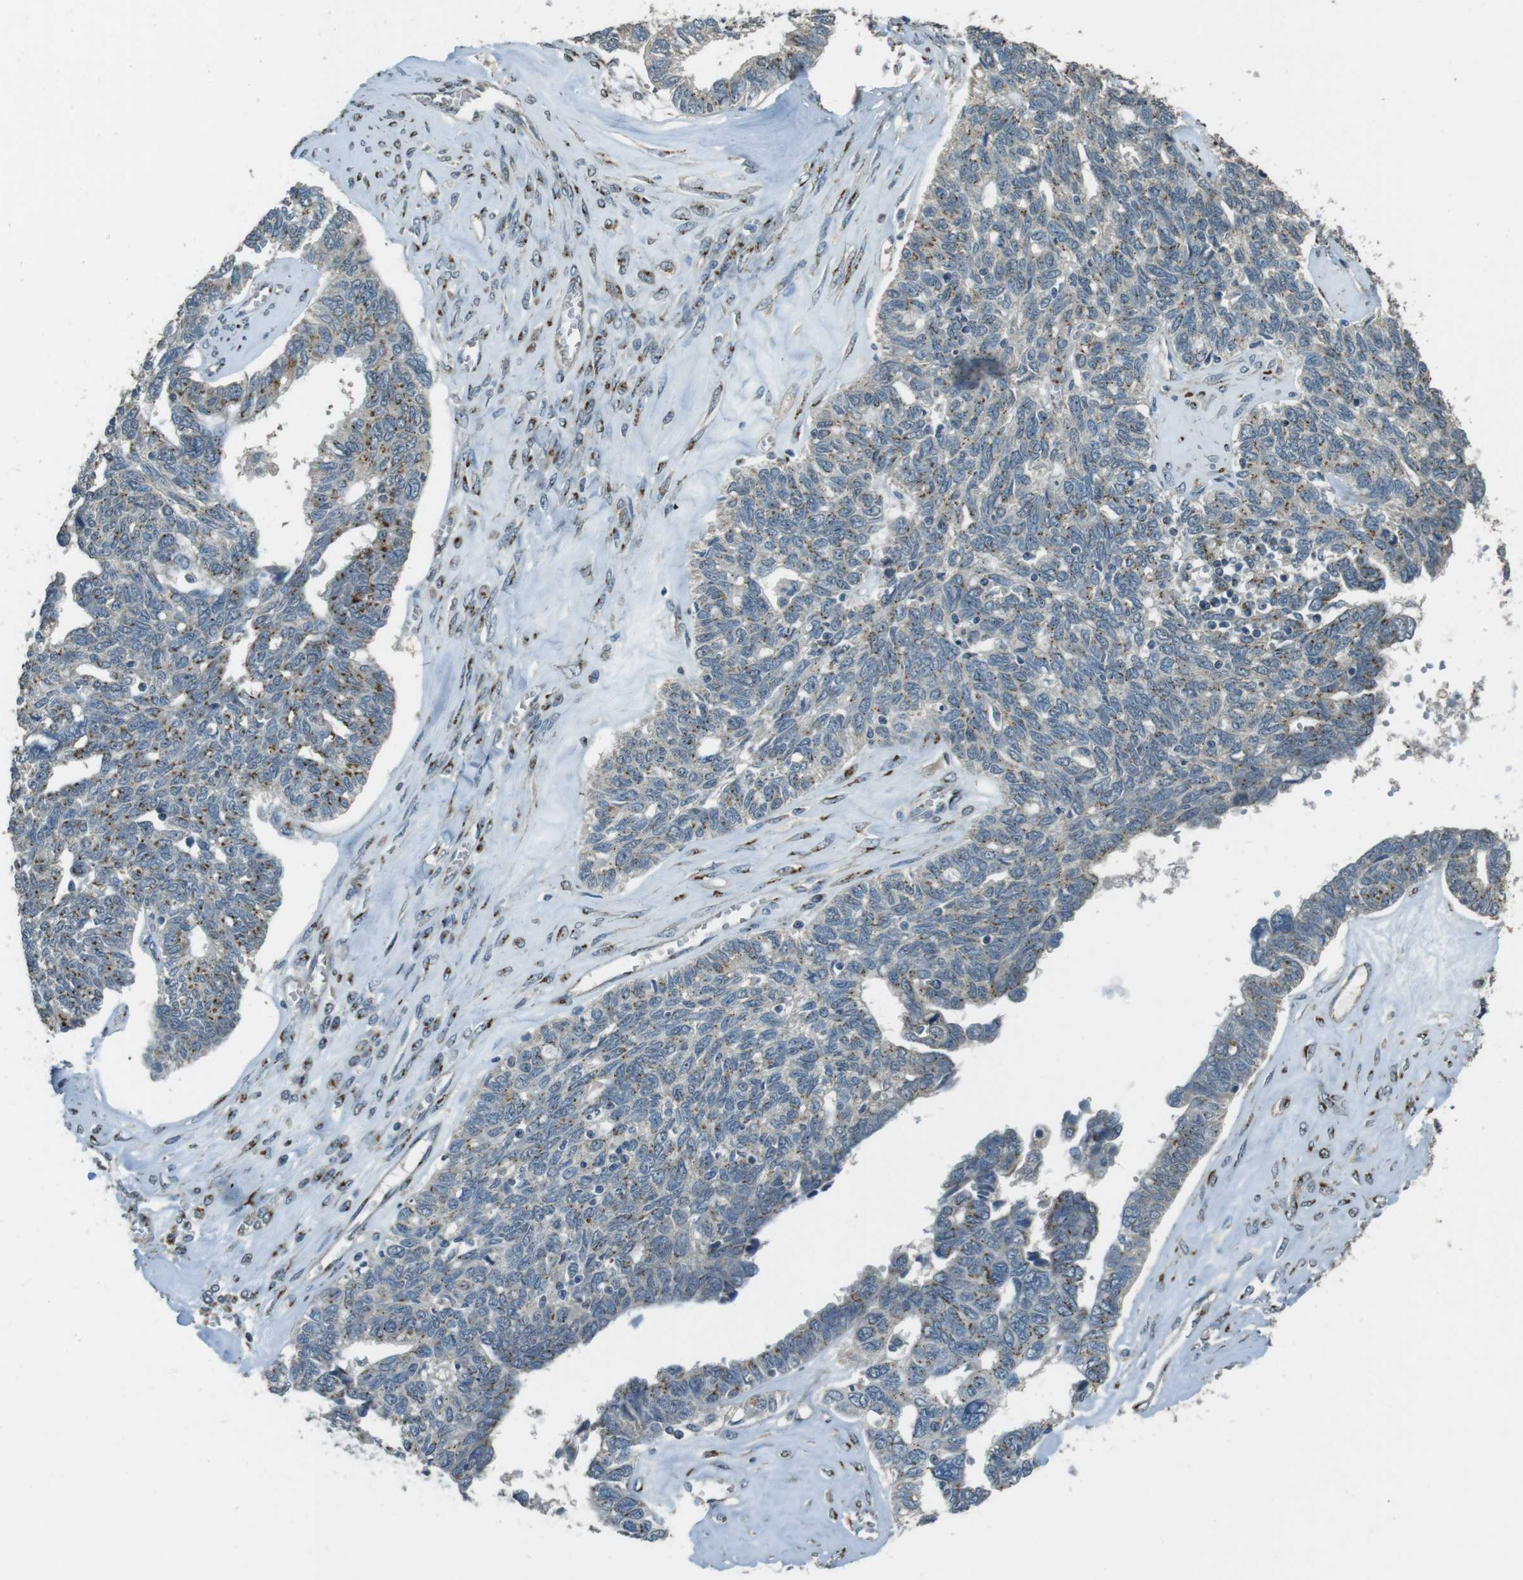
{"staining": {"intensity": "moderate", "quantity": "25%-75%", "location": "cytoplasmic/membranous"}, "tissue": "ovarian cancer", "cell_type": "Tumor cells", "image_type": "cancer", "snomed": [{"axis": "morphology", "description": "Cystadenocarcinoma, serous, NOS"}, {"axis": "topography", "description": "Ovary"}], "caption": "Serous cystadenocarcinoma (ovarian) was stained to show a protein in brown. There is medium levels of moderate cytoplasmic/membranous positivity in about 25%-75% of tumor cells.", "gene": "TMEM115", "patient": {"sex": "female", "age": 79}}